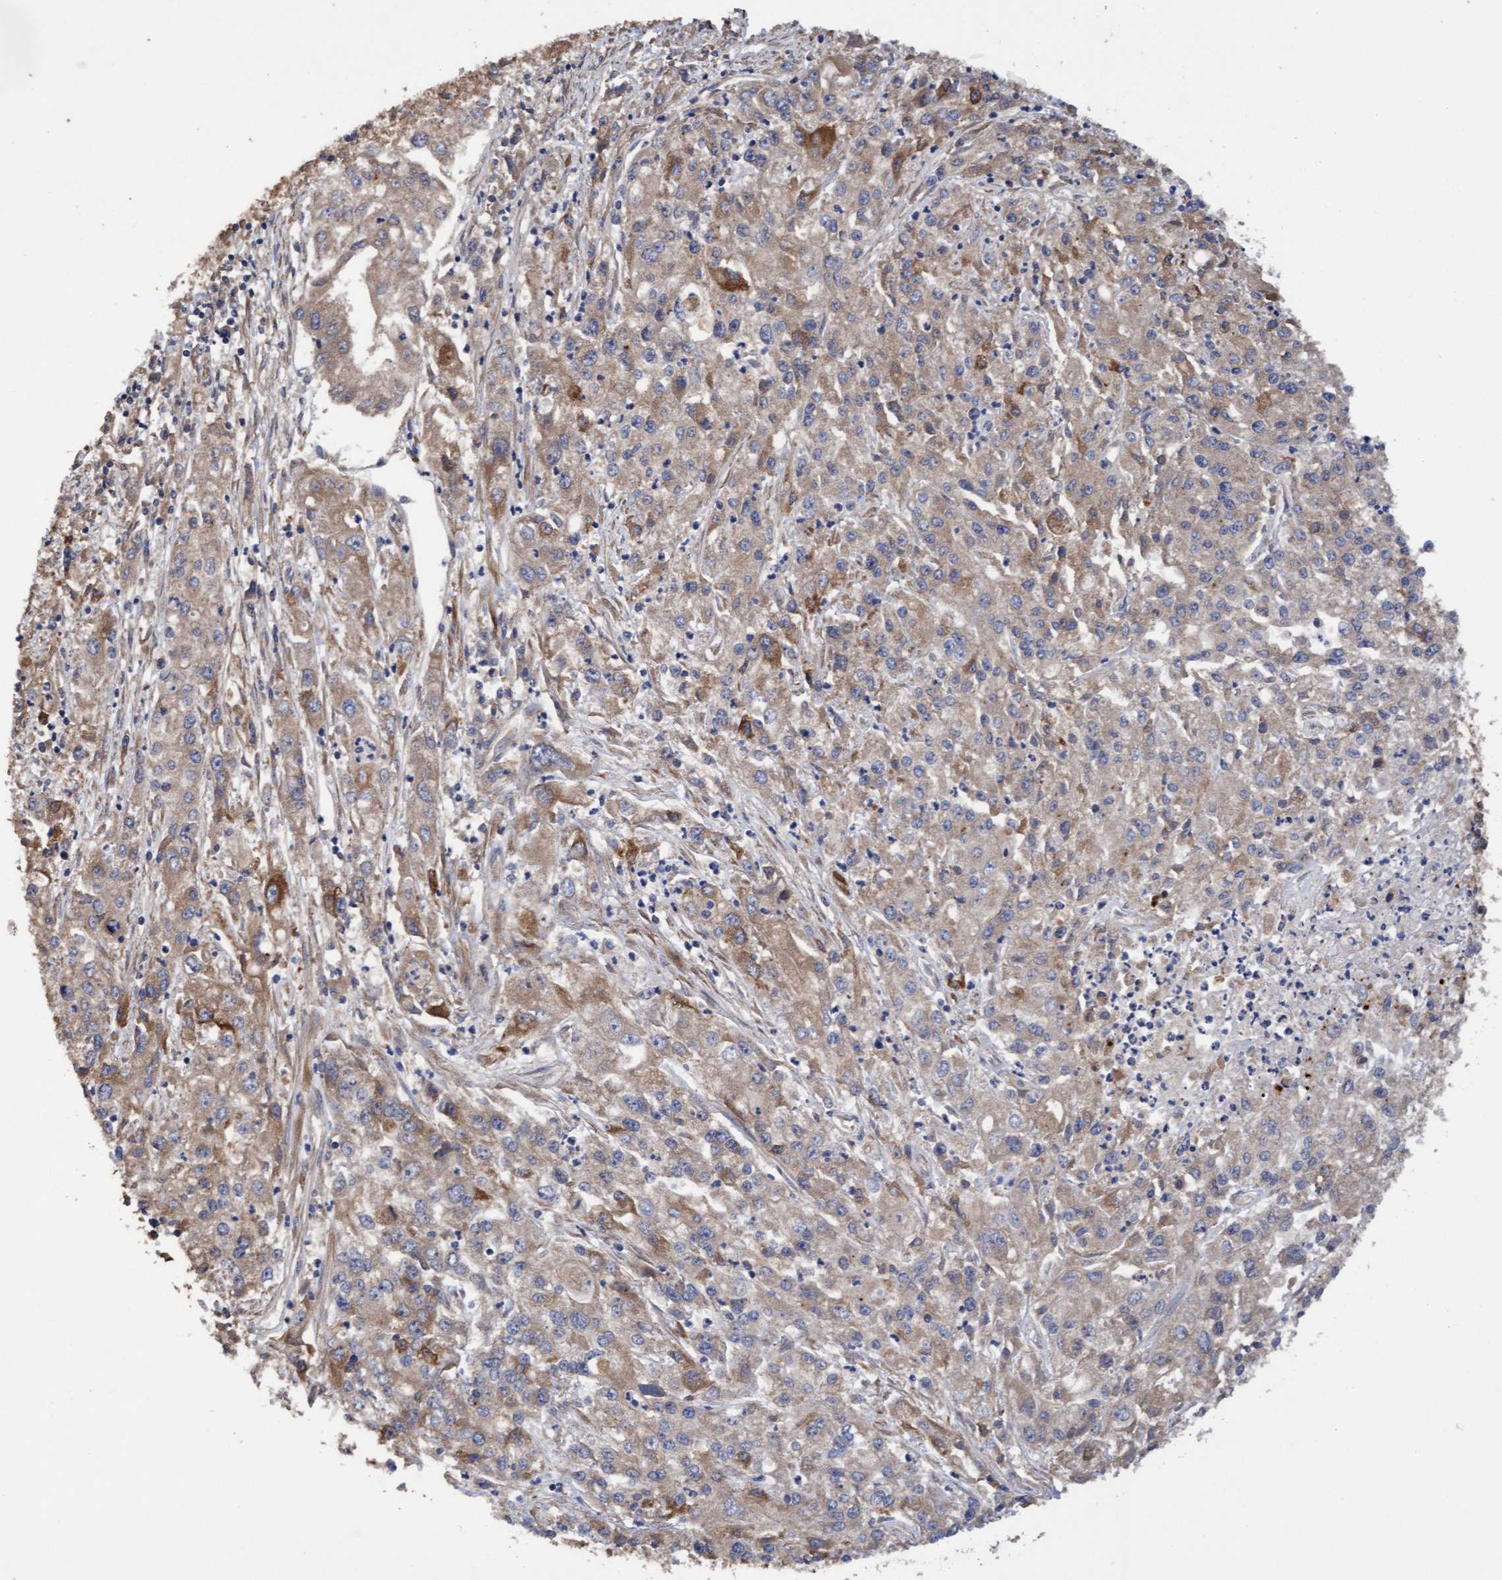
{"staining": {"intensity": "moderate", "quantity": "25%-75%", "location": "cytoplasmic/membranous"}, "tissue": "endometrial cancer", "cell_type": "Tumor cells", "image_type": "cancer", "snomed": [{"axis": "morphology", "description": "Adenocarcinoma, NOS"}, {"axis": "topography", "description": "Endometrium"}], "caption": "Endometrial cancer (adenocarcinoma) was stained to show a protein in brown. There is medium levels of moderate cytoplasmic/membranous staining in approximately 25%-75% of tumor cells. The protein of interest is stained brown, and the nuclei are stained in blue (DAB (3,3'-diaminobenzidine) IHC with brightfield microscopy, high magnification).", "gene": "ELP5", "patient": {"sex": "female", "age": 49}}